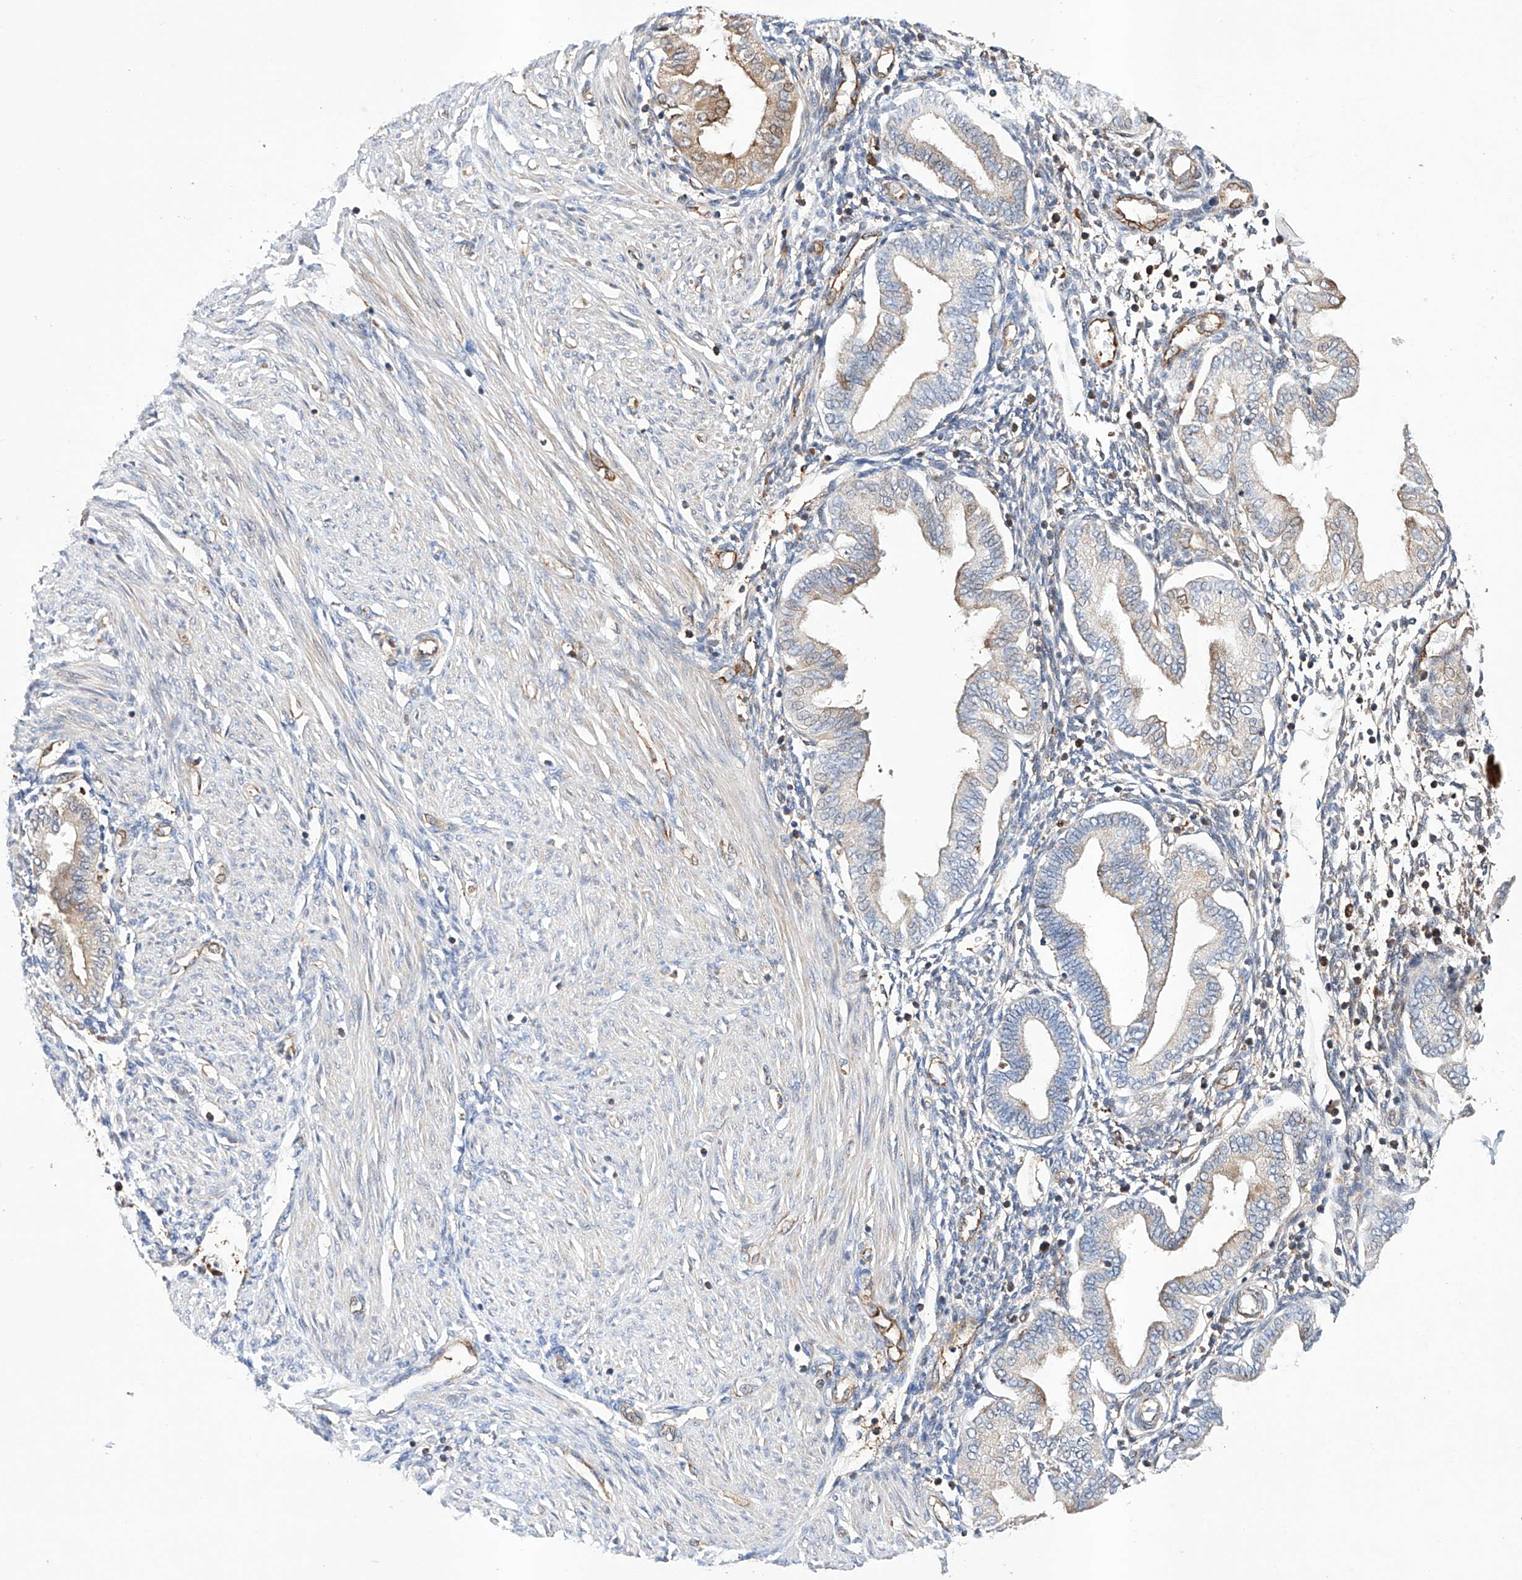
{"staining": {"intensity": "negative", "quantity": "none", "location": "none"}, "tissue": "endometrium", "cell_type": "Cells in endometrial stroma", "image_type": "normal", "snomed": [{"axis": "morphology", "description": "Normal tissue, NOS"}, {"axis": "topography", "description": "Endometrium"}], "caption": "IHC of unremarkable endometrium demonstrates no positivity in cells in endometrial stroma. (DAB immunohistochemistry (IHC) with hematoxylin counter stain).", "gene": "TIMM23", "patient": {"sex": "female", "age": 53}}